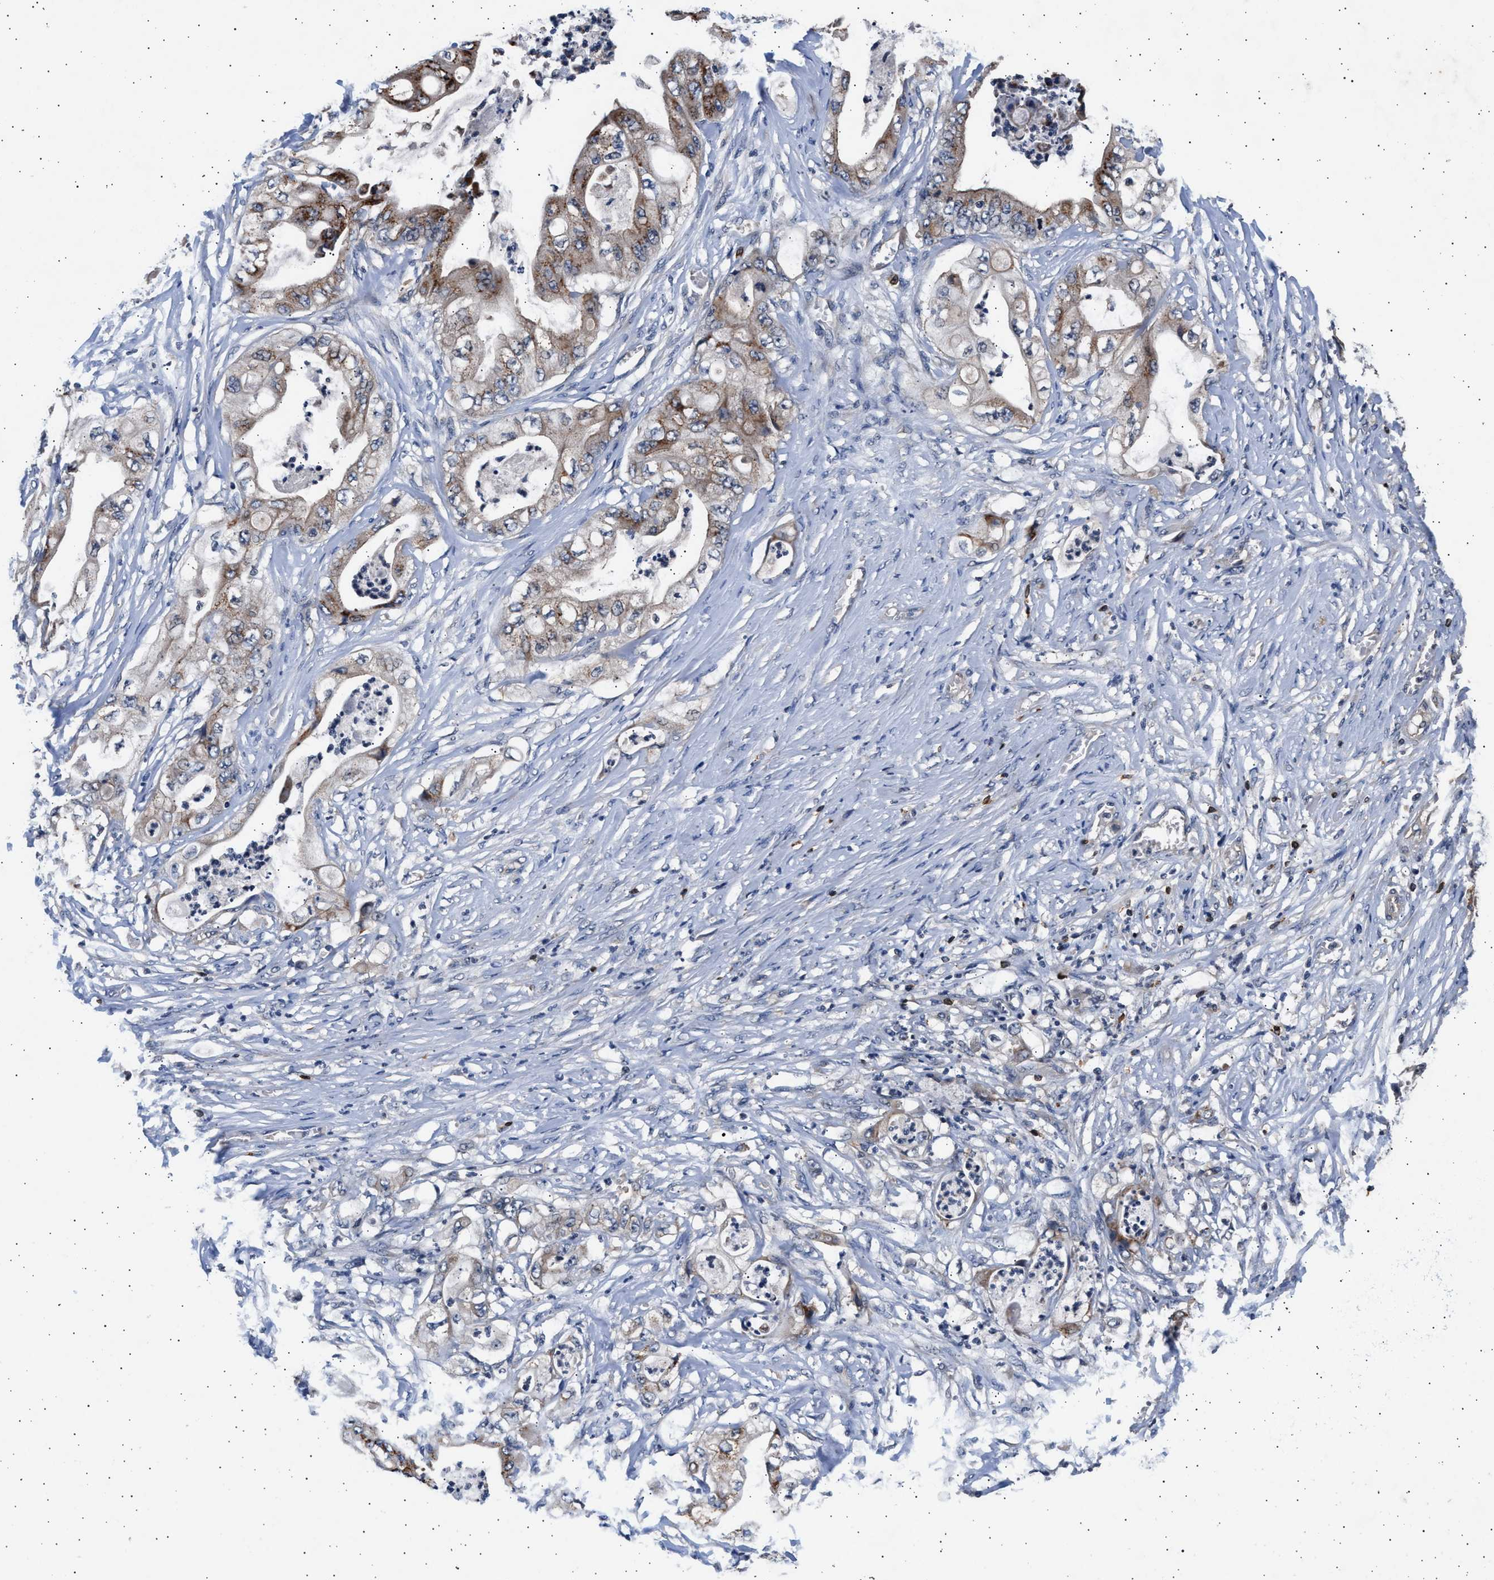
{"staining": {"intensity": "weak", "quantity": ">75%", "location": "cytoplasmic/membranous"}, "tissue": "stomach cancer", "cell_type": "Tumor cells", "image_type": "cancer", "snomed": [{"axis": "morphology", "description": "Adenocarcinoma, NOS"}, {"axis": "topography", "description": "Stomach"}], "caption": "Stomach cancer stained with a protein marker exhibits weak staining in tumor cells.", "gene": "GRAP2", "patient": {"sex": "female", "age": 73}}